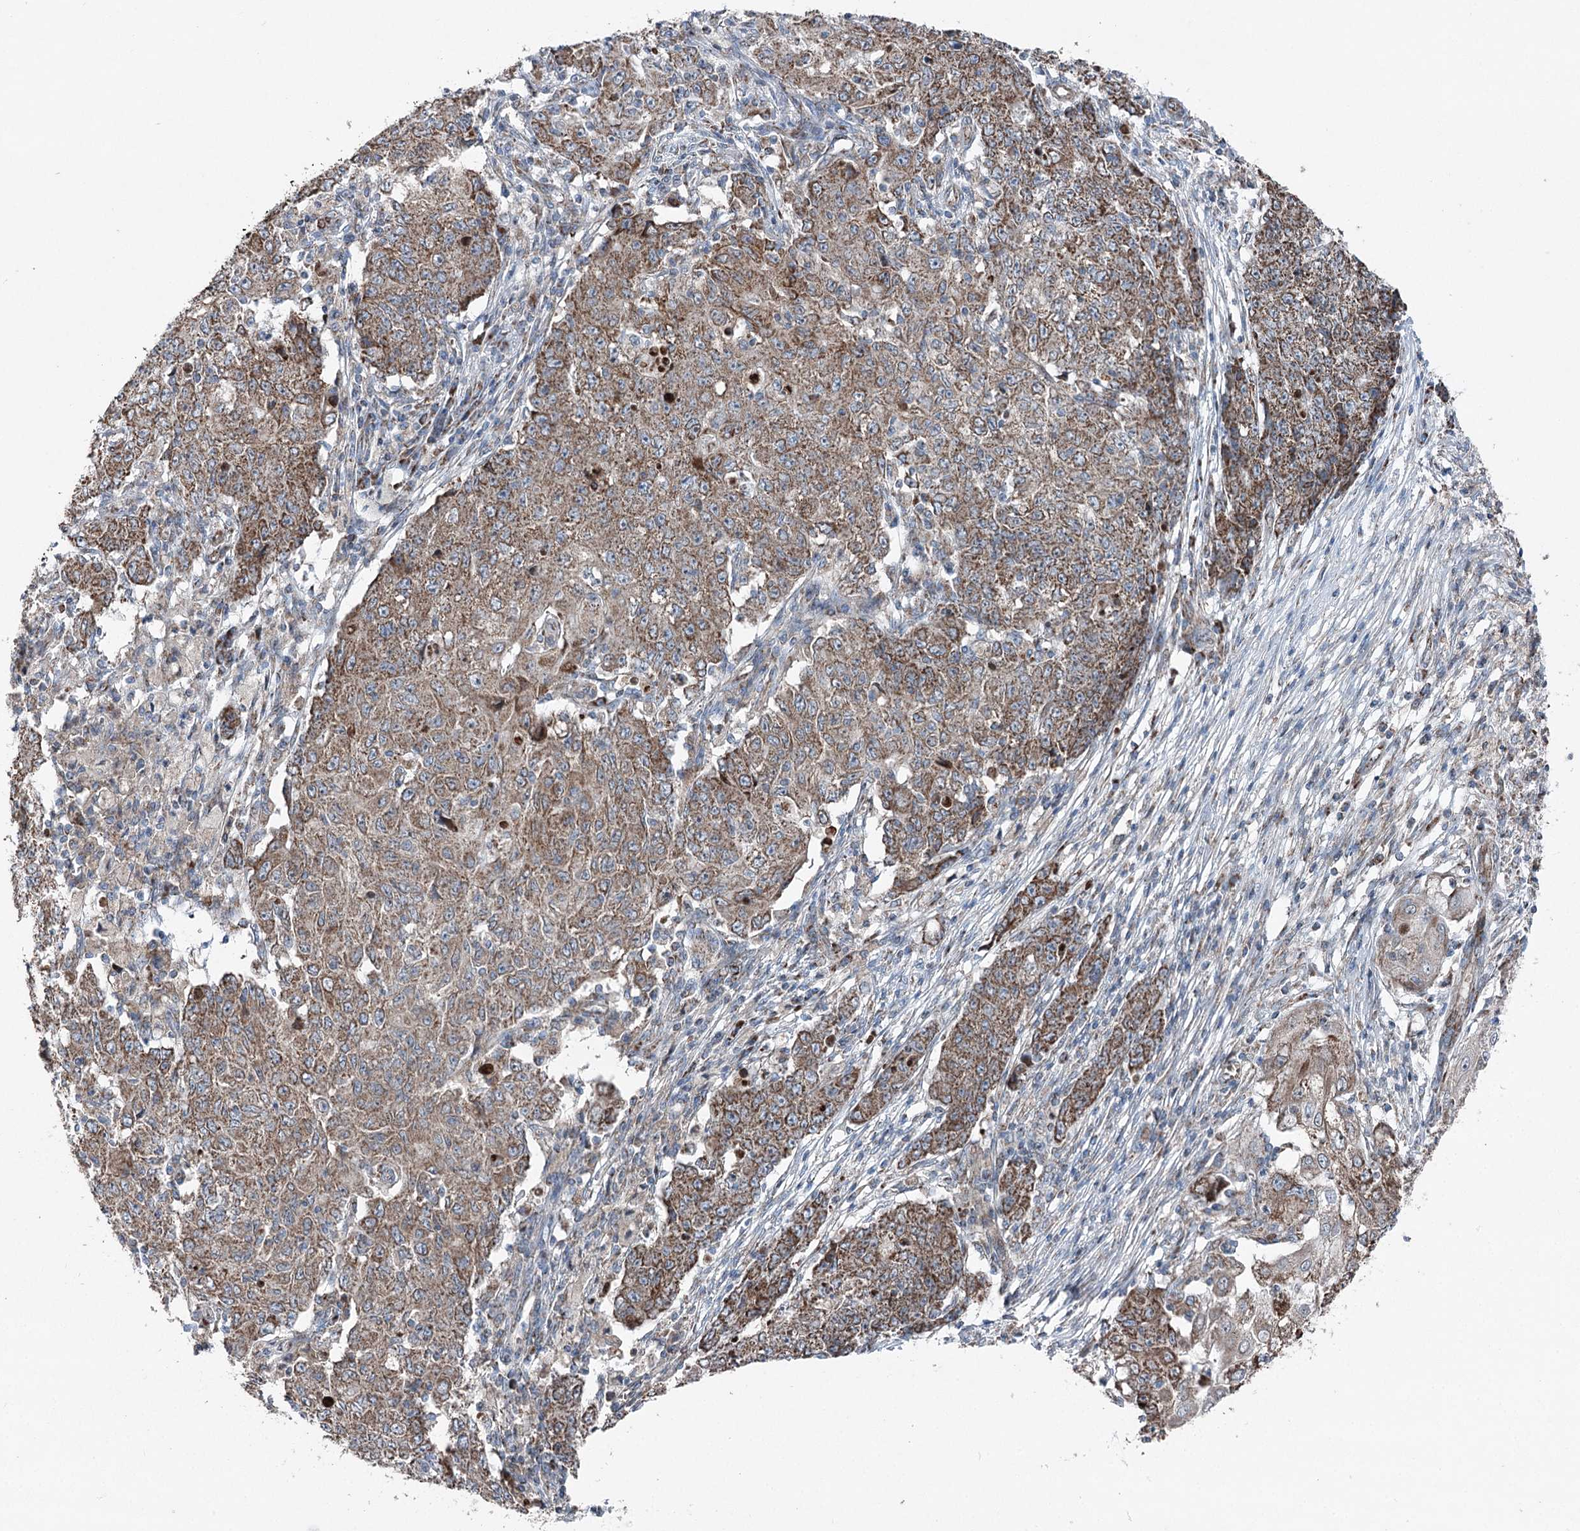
{"staining": {"intensity": "moderate", "quantity": ">75%", "location": "cytoplasmic/membranous"}, "tissue": "ovarian cancer", "cell_type": "Tumor cells", "image_type": "cancer", "snomed": [{"axis": "morphology", "description": "Carcinoma, endometroid"}, {"axis": "topography", "description": "Ovary"}], "caption": "Human ovarian endometroid carcinoma stained for a protein (brown) displays moderate cytoplasmic/membranous positive expression in approximately >75% of tumor cells.", "gene": "UCN3", "patient": {"sex": "female", "age": 42}}